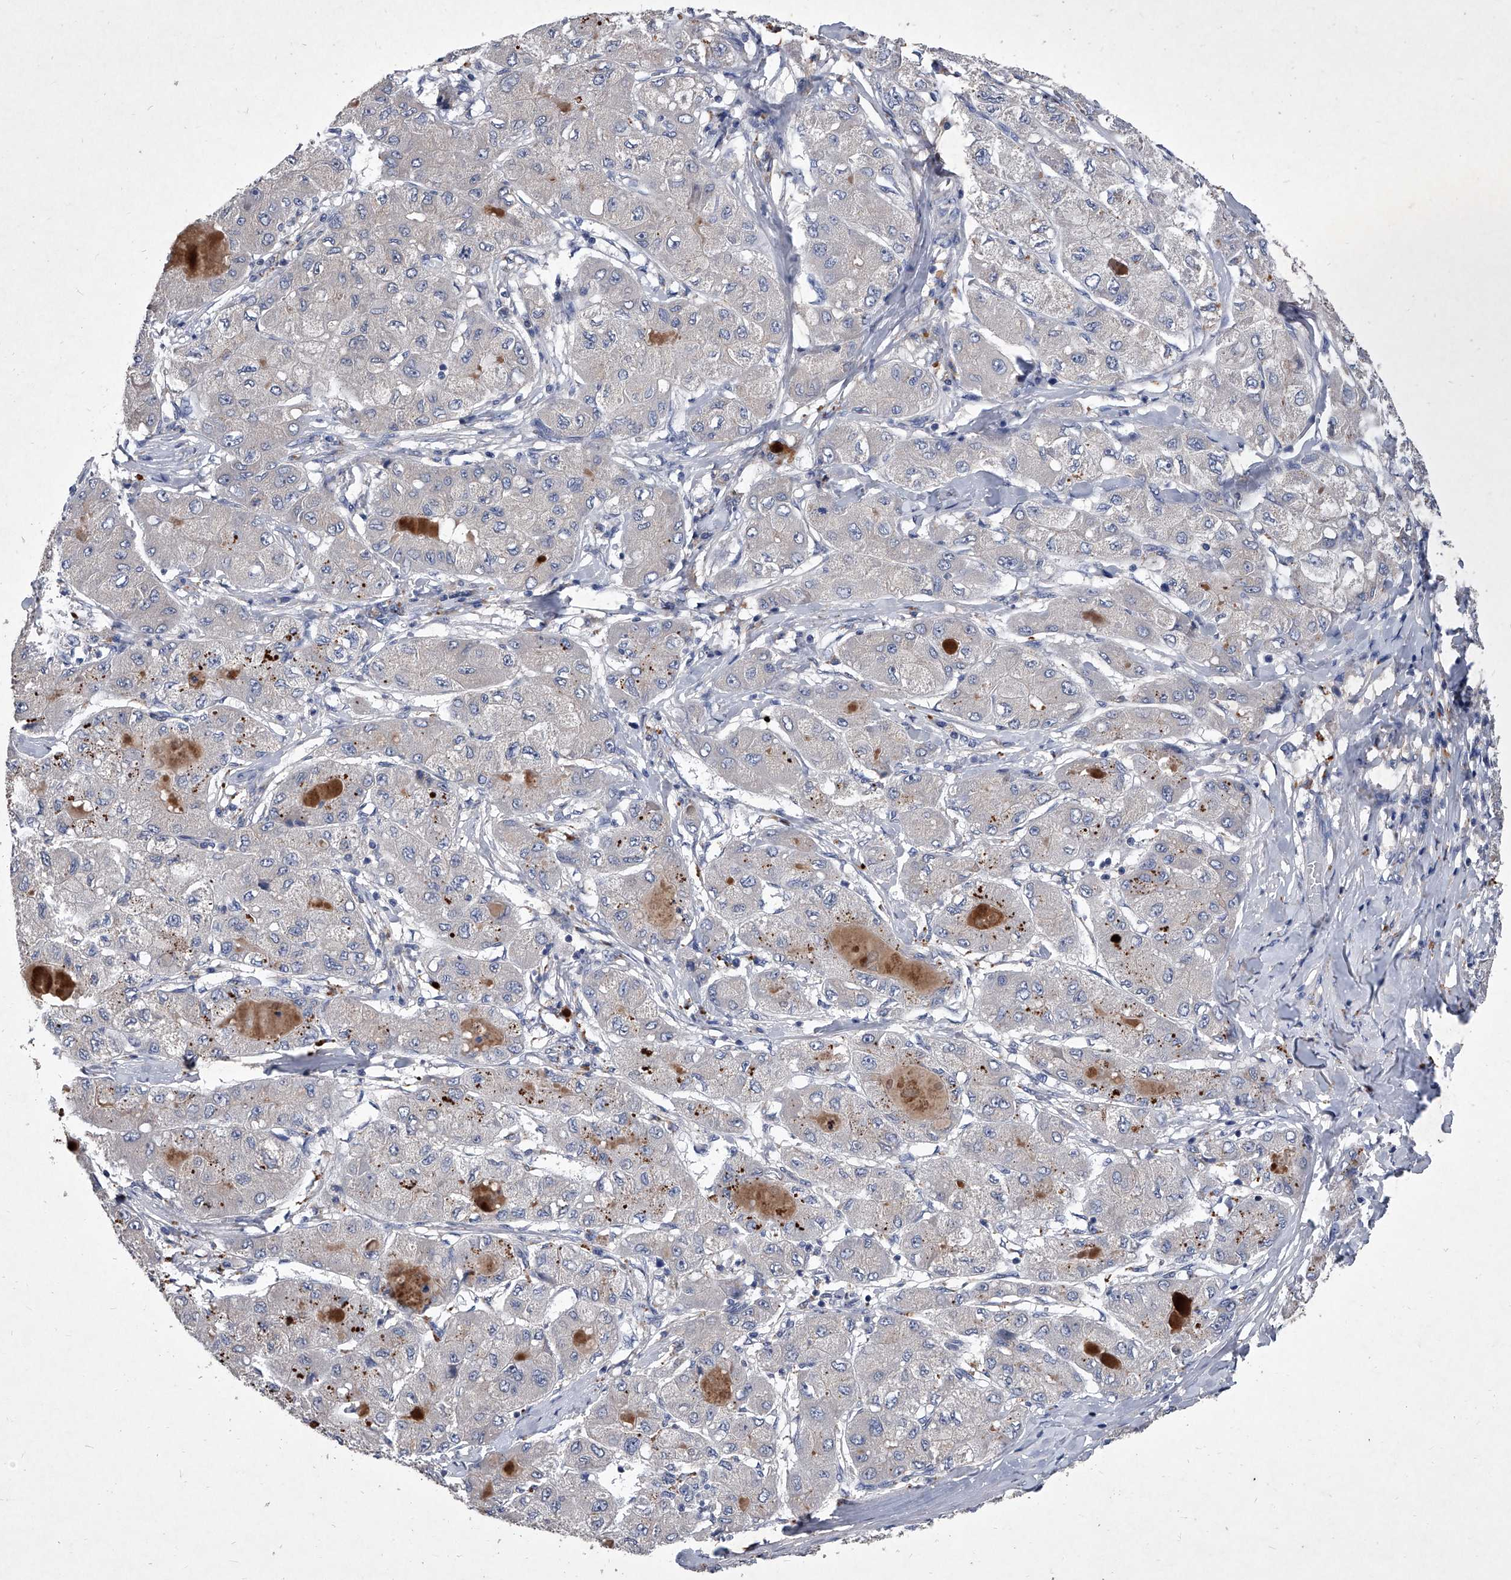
{"staining": {"intensity": "negative", "quantity": "none", "location": "none"}, "tissue": "liver cancer", "cell_type": "Tumor cells", "image_type": "cancer", "snomed": [{"axis": "morphology", "description": "Carcinoma, Hepatocellular, NOS"}, {"axis": "topography", "description": "Liver"}], "caption": "A photomicrograph of hepatocellular carcinoma (liver) stained for a protein shows no brown staining in tumor cells.", "gene": "C5", "patient": {"sex": "male", "age": 80}}